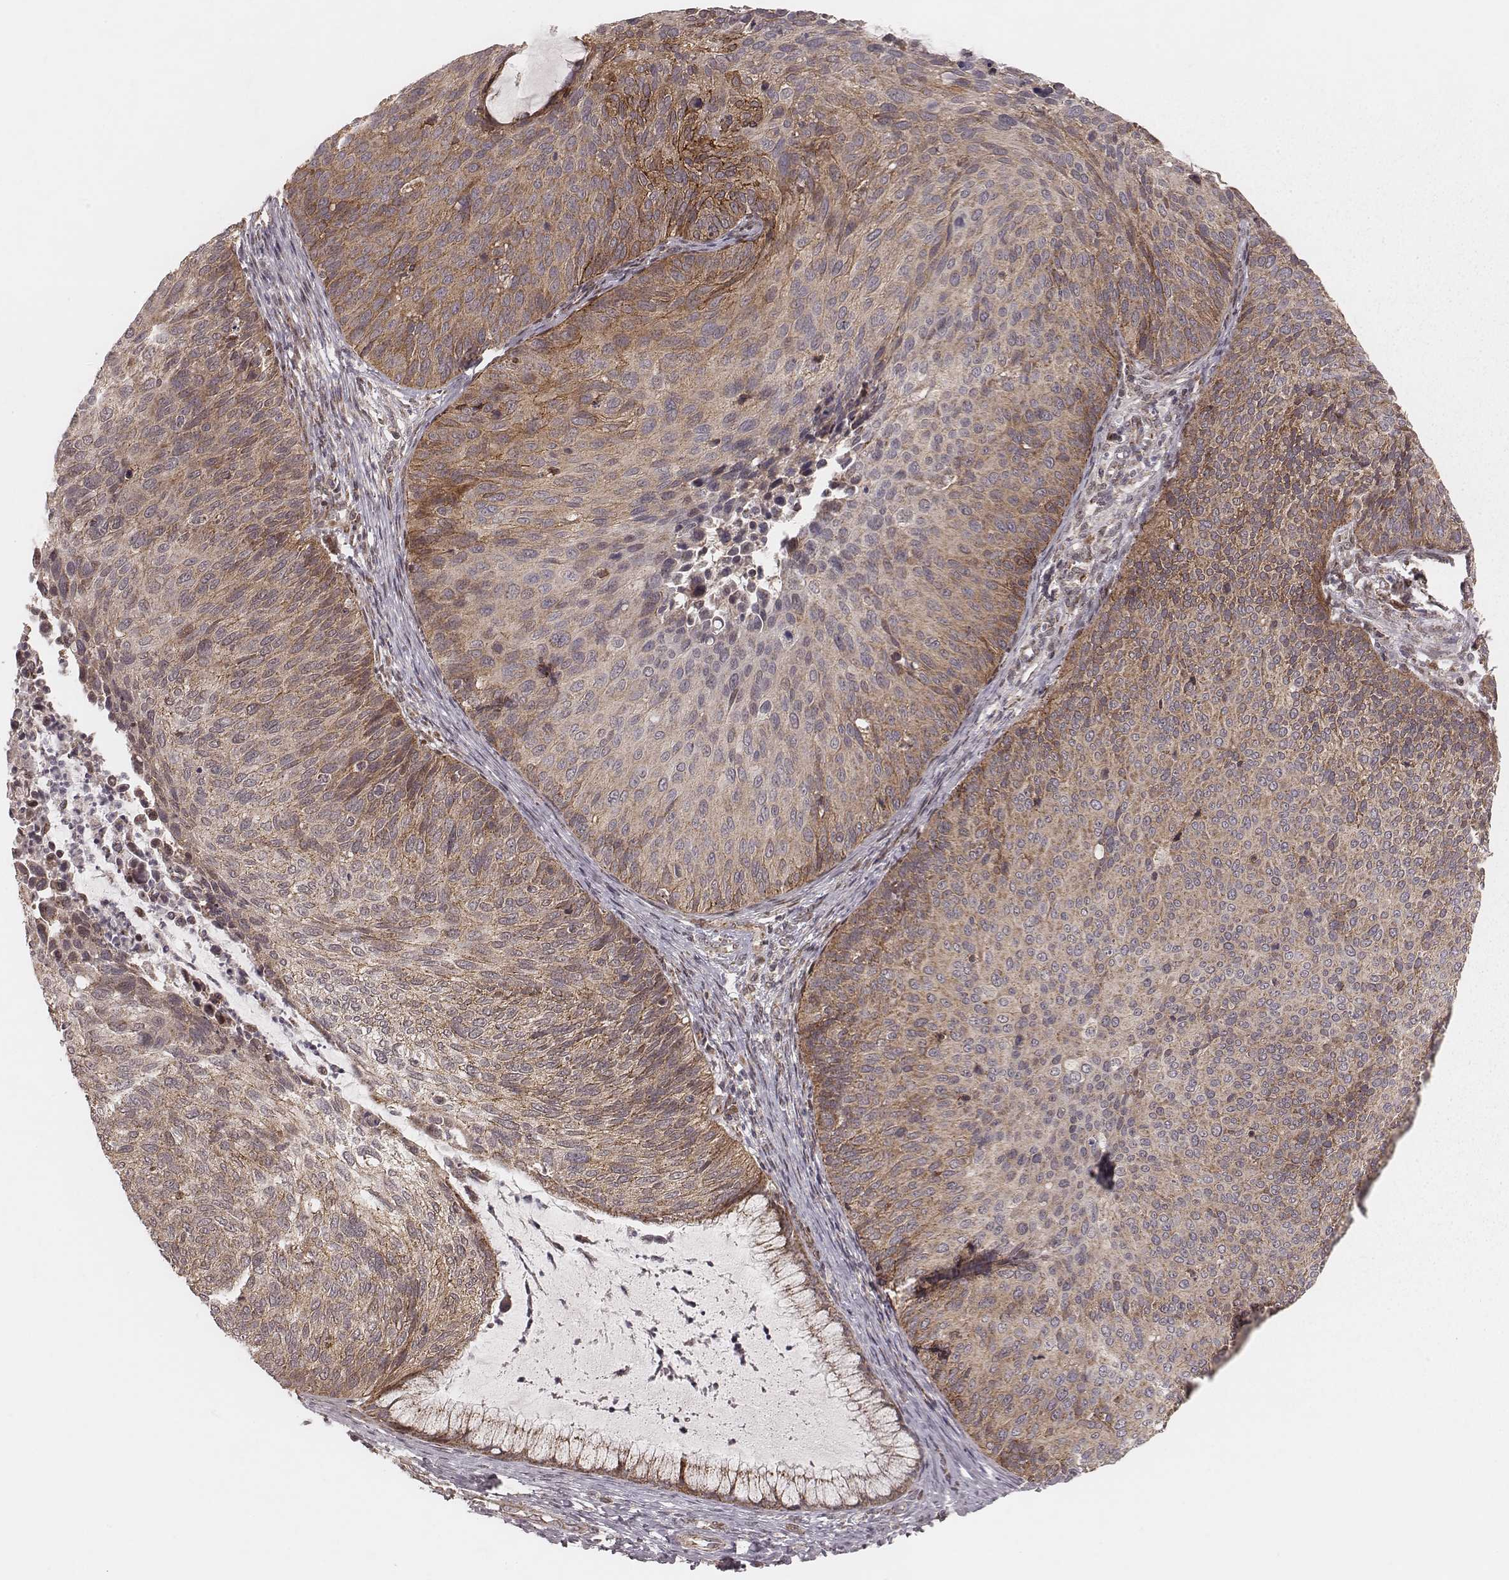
{"staining": {"intensity": "moderate", "quantity": "25%-75%", "location": "cytoplasmic/membranous"}, "tissue": "cervical cancer", "cell_type": "Tumor cells", "image_type": "cancer", "snomed": [{"axis": "morphology", "description": "Squamous cell carcinoma, NOS"}, {"axis": "topography", "description": "Cervix"}], "caption": "A brown stain highlights moderate cytoplasmic/membranous expression of a protein in cervical cancer (squamous cell carcinoma) tumor cells.", "gene": "NDUFA7", "patient": {"sex": "female", "age": 36}}